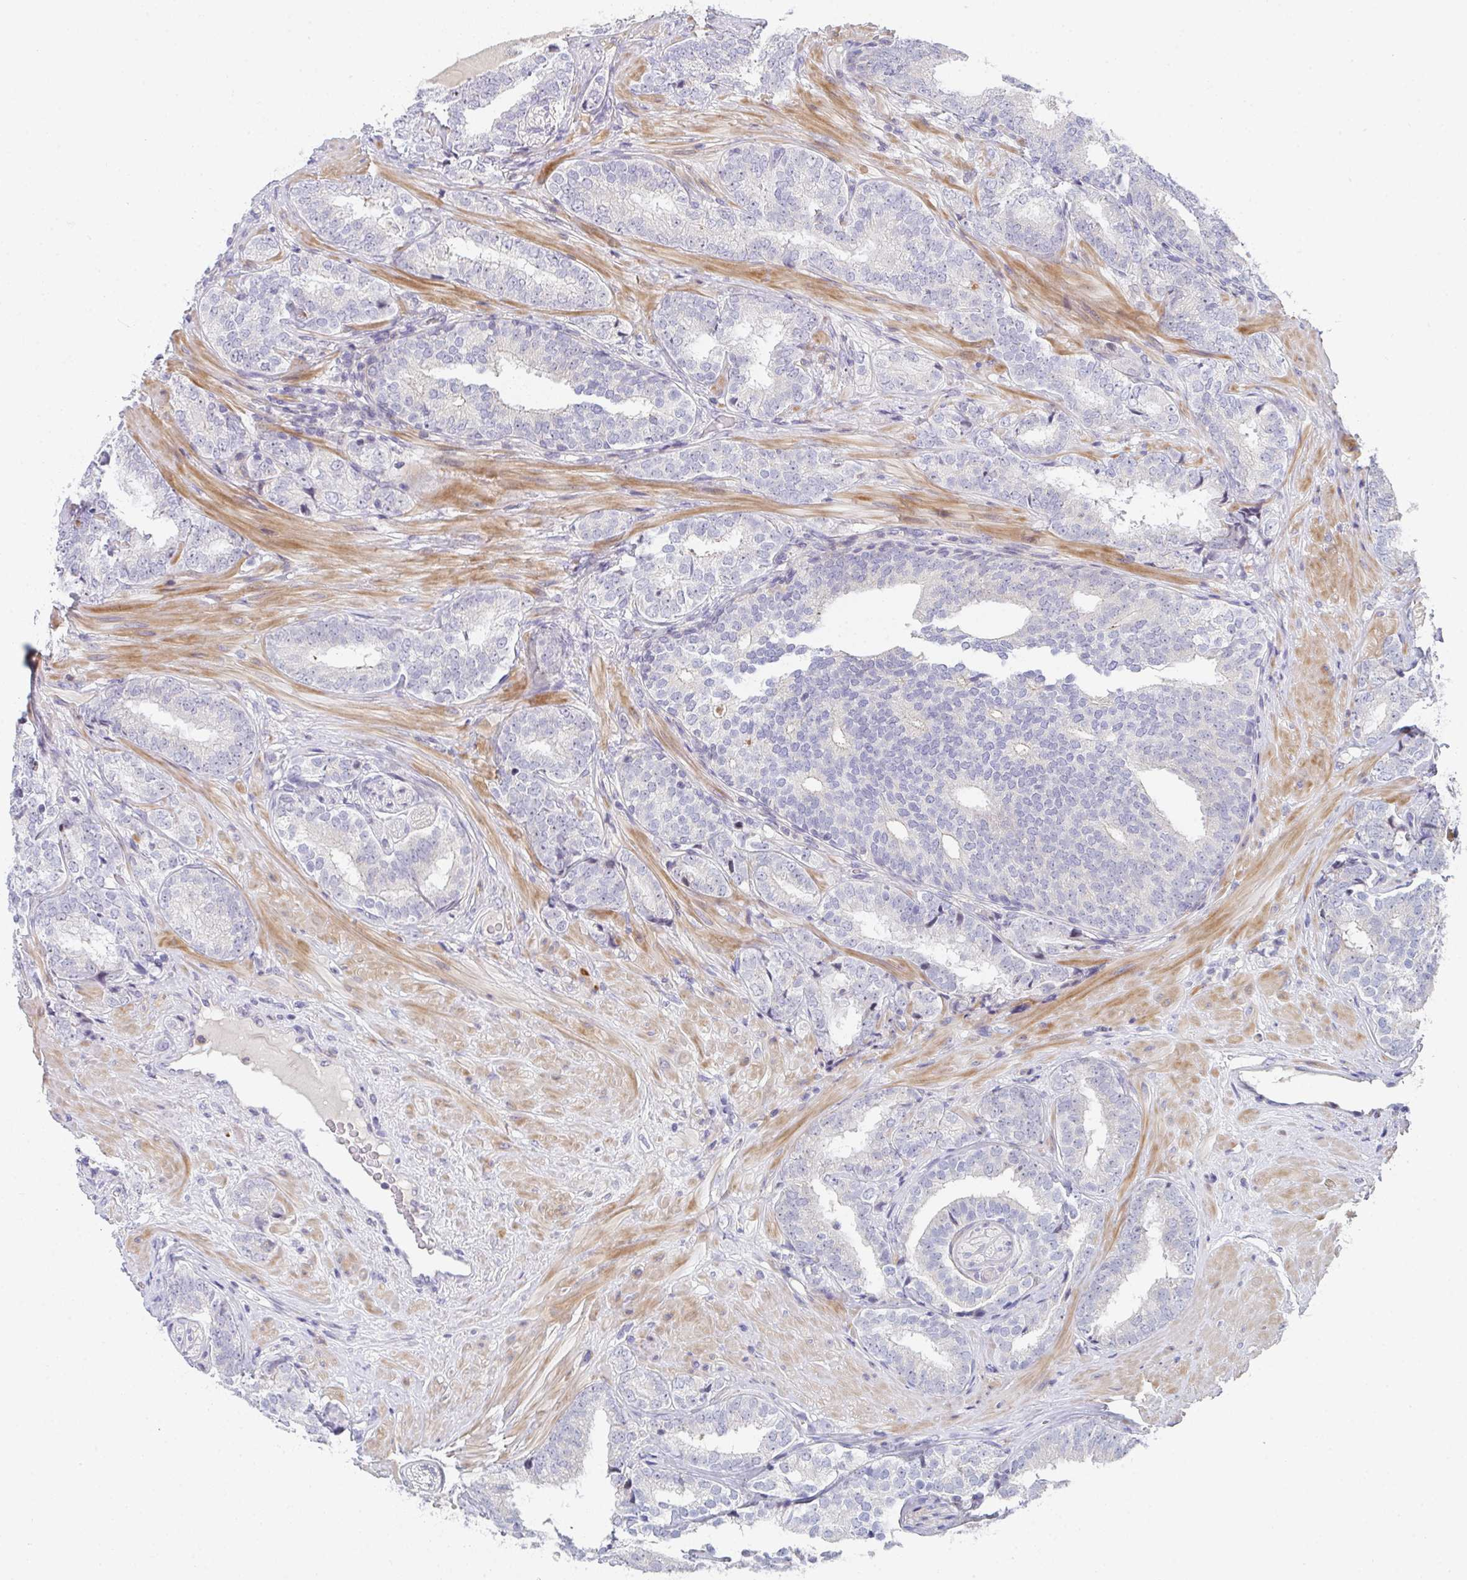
{"staining": {"intensity": "negative", "quantity": "none", "location": "none"}, "tissue": "prostate cancer", "cell_type": "Tumor cells", "image_type": "cancer", "snomed": [{"axis": "morphology", "description": "Adenocarcinoma, High grade"}, {"axis": "topography", "description": "Prostate"}], "caption": "An immunohistochemistry photomicrograph of prostate cancer (high-grade adenocarcinoma) is shown. There is no staining in tumor cells of prostate cancer (high-grade adenocarcinoma).", "gene": "KLHL33", "patient": {"sex": "male", "age": 72}}